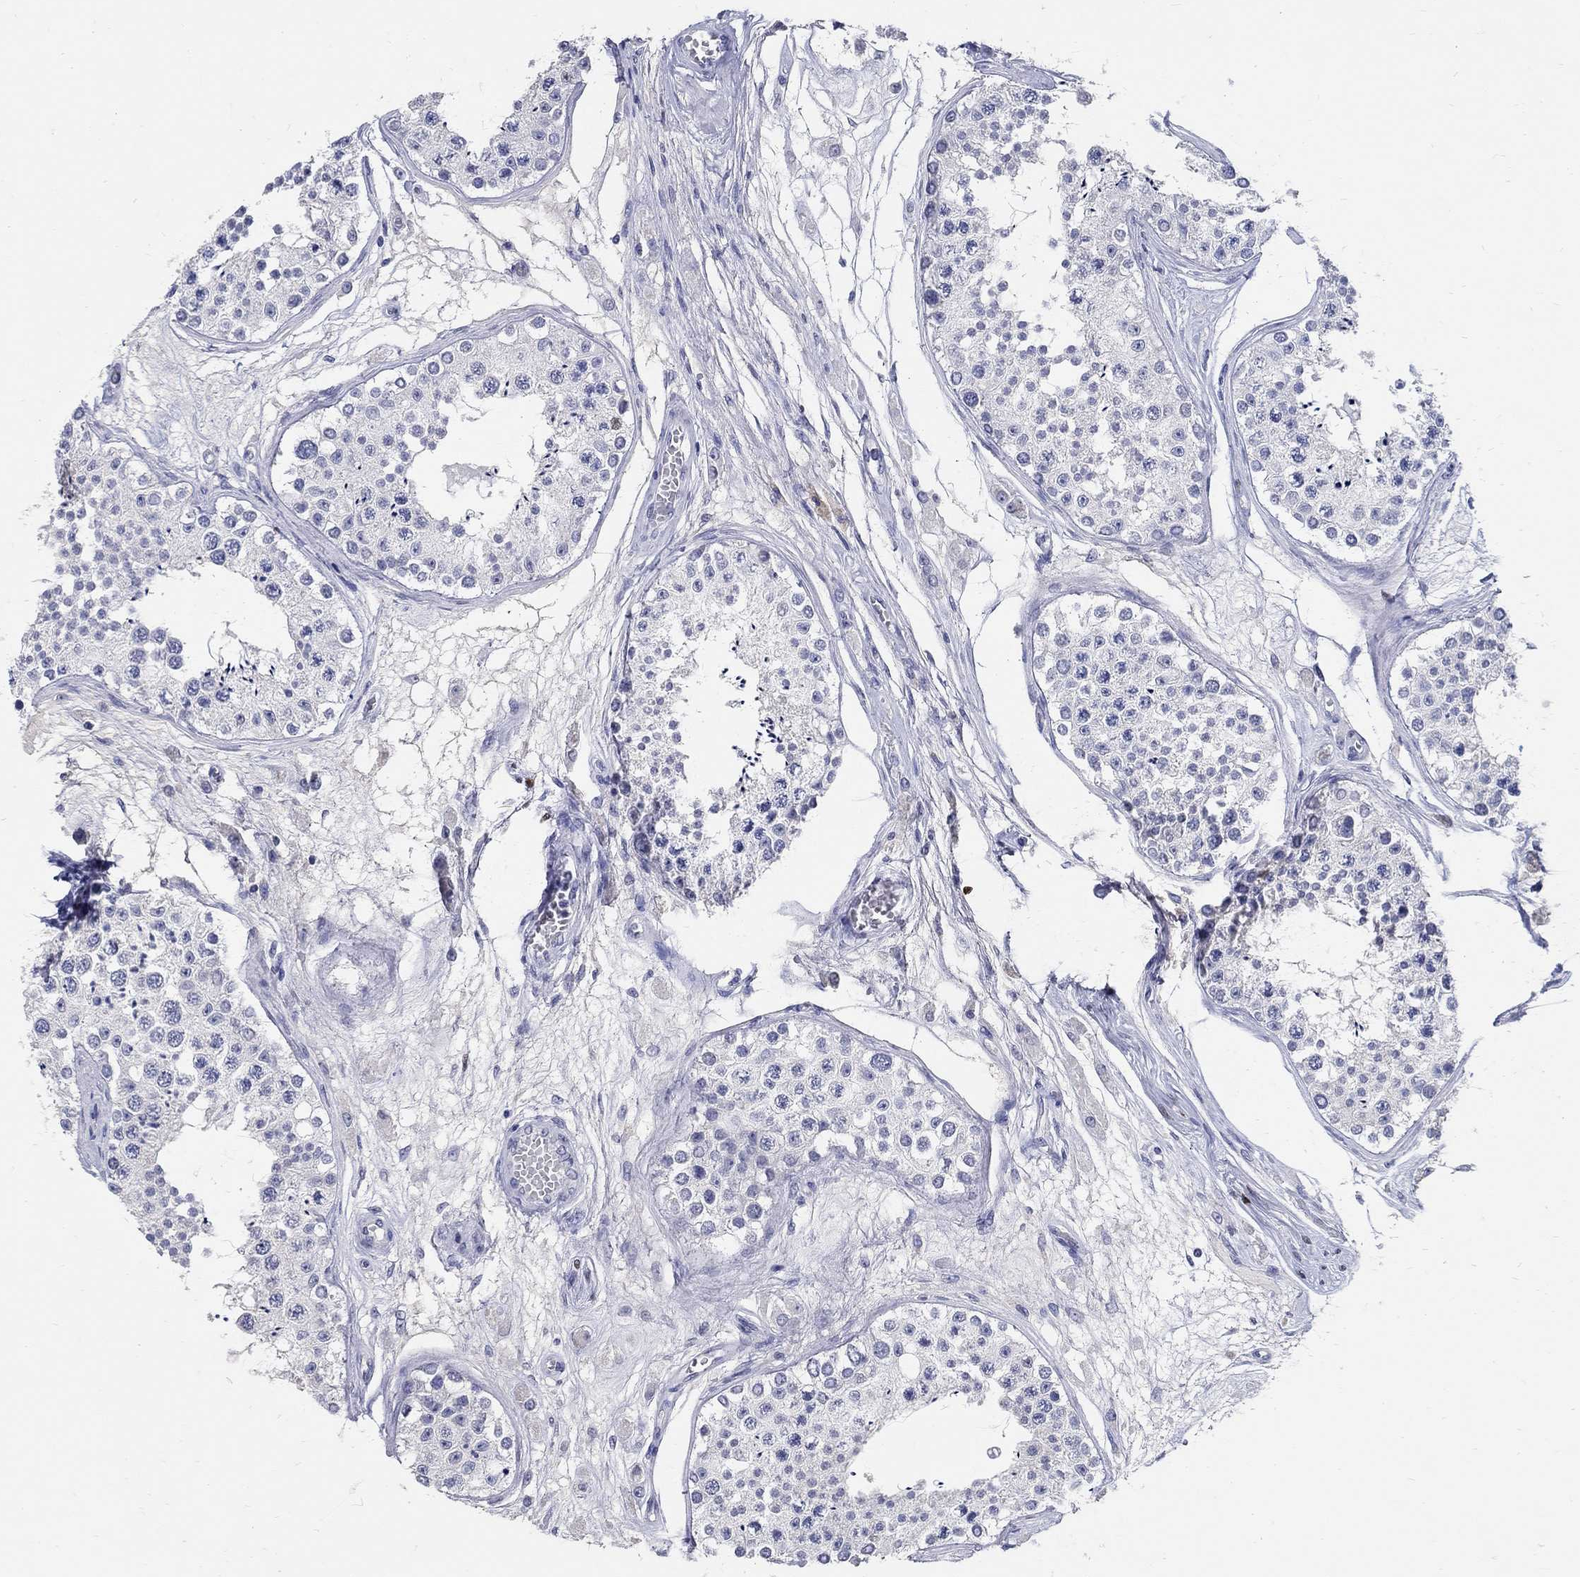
{"staining": {"intensity": "negative", "quantity": "none", "location": "none"}, "tissue": "testis", "cell_type": "Cells in seminiferous ducts", "image_type": "normal", "snomed": [{"axis": "morphology", "description": "Normal tissue, NOS"}, {"axis": "topography", "description": "Testis"}], "caption": "Immunohistochemistry photomicrograph of benign testis stained for a protein (brown), which reveals no expression in cells in seminiferous ducts.", "gene": "SOX2", "patient": {"sex": "male", "age": 25}}